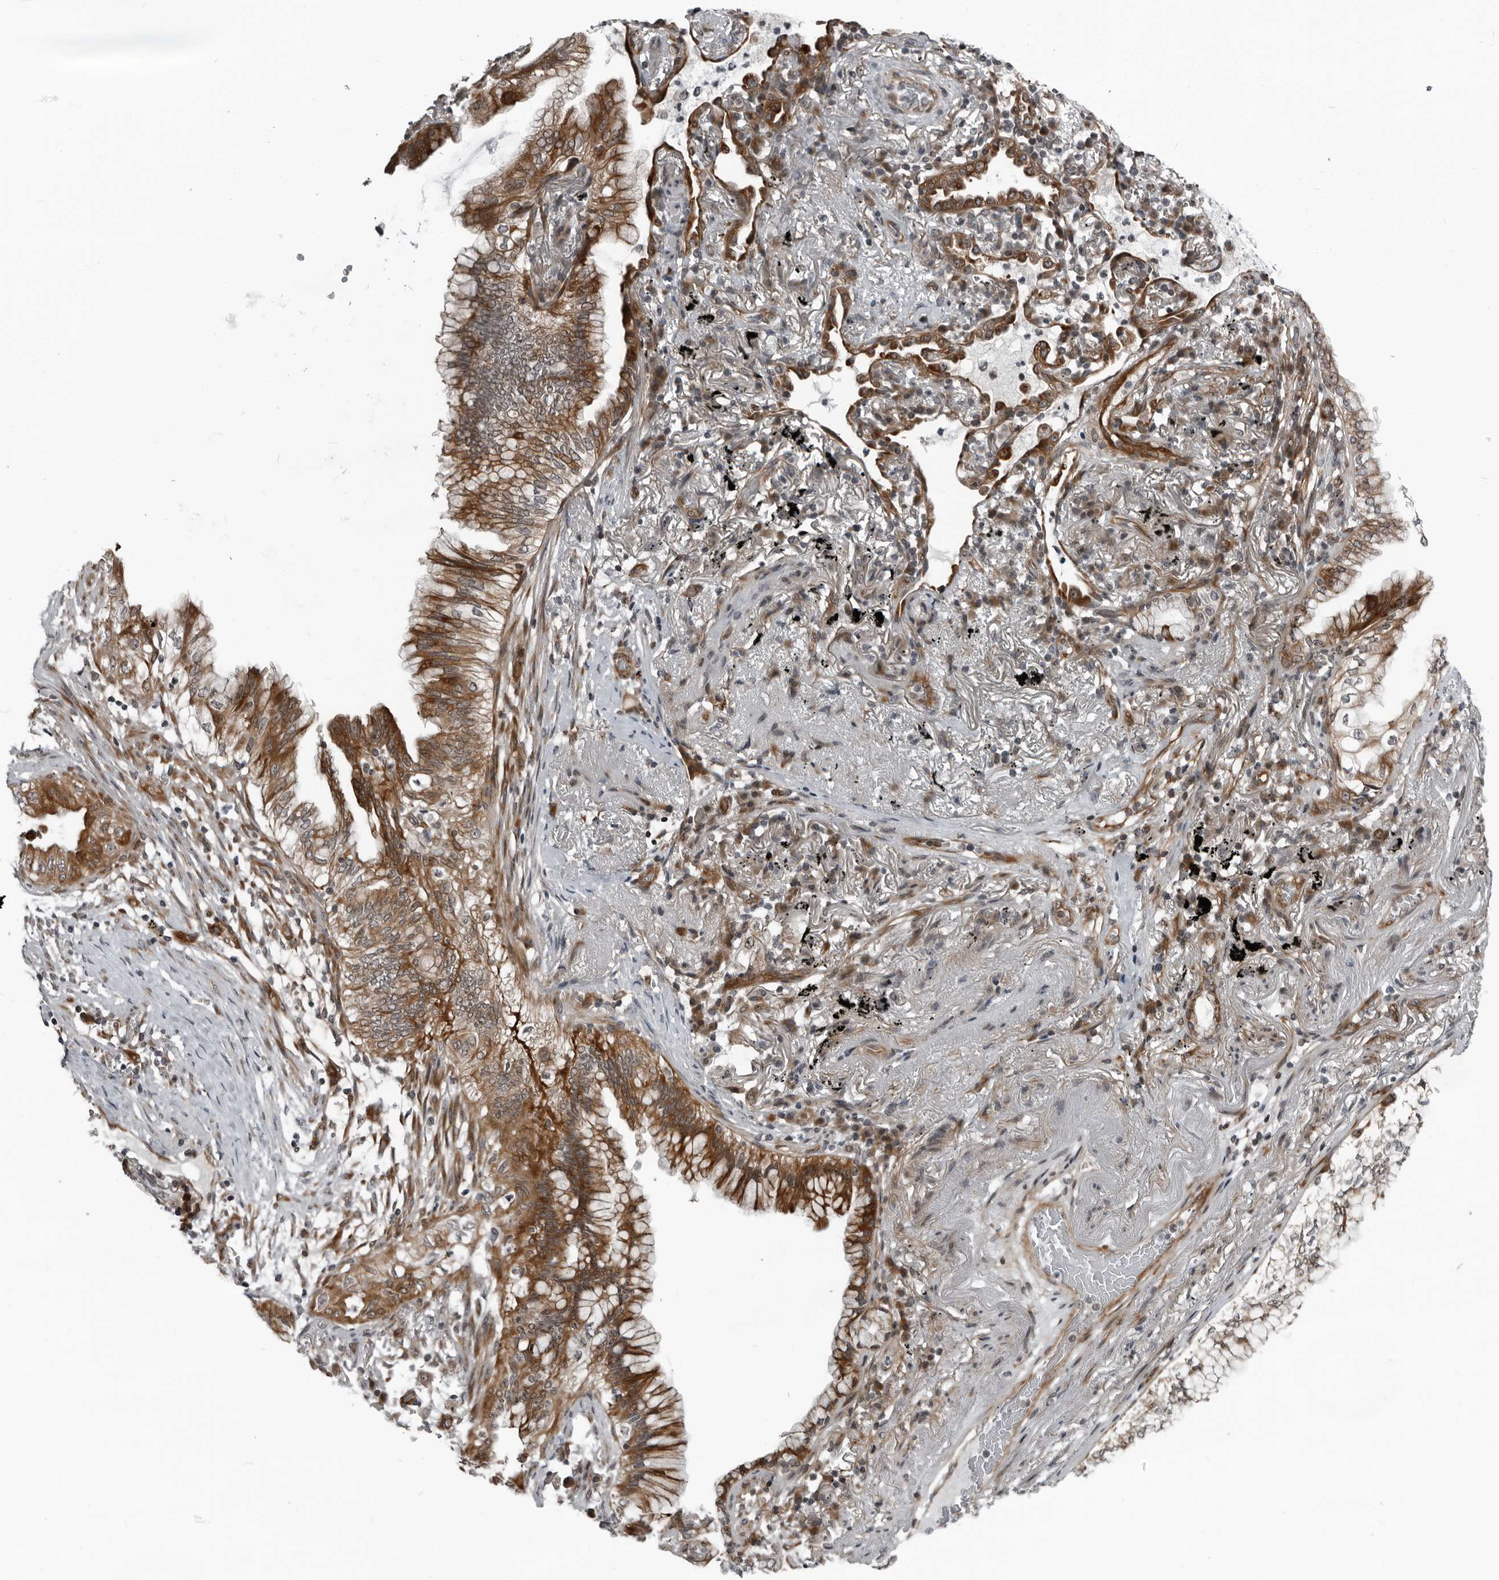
{"staining": {"intensity": "moderate", "quantity": ">75%", "location": "cytoplasmic/membranous"}, "tissue": "lung cancer", "cell_type": "Tumor cells", "image_type": "cancer", "snomed": [{"axis": "morphology", "description": "Adenocarcinoma, NOS"}, {"axis": "topography", "description": "Lung"}], "caption": "Protein expression by IHC demonstrates moderate cytoplasmic/membranous expression in approximately >75% of tumor cells in lung adenocarcinoma.", "gene": "FAM102B", "patient": {"sex": "female", "age": 70}}